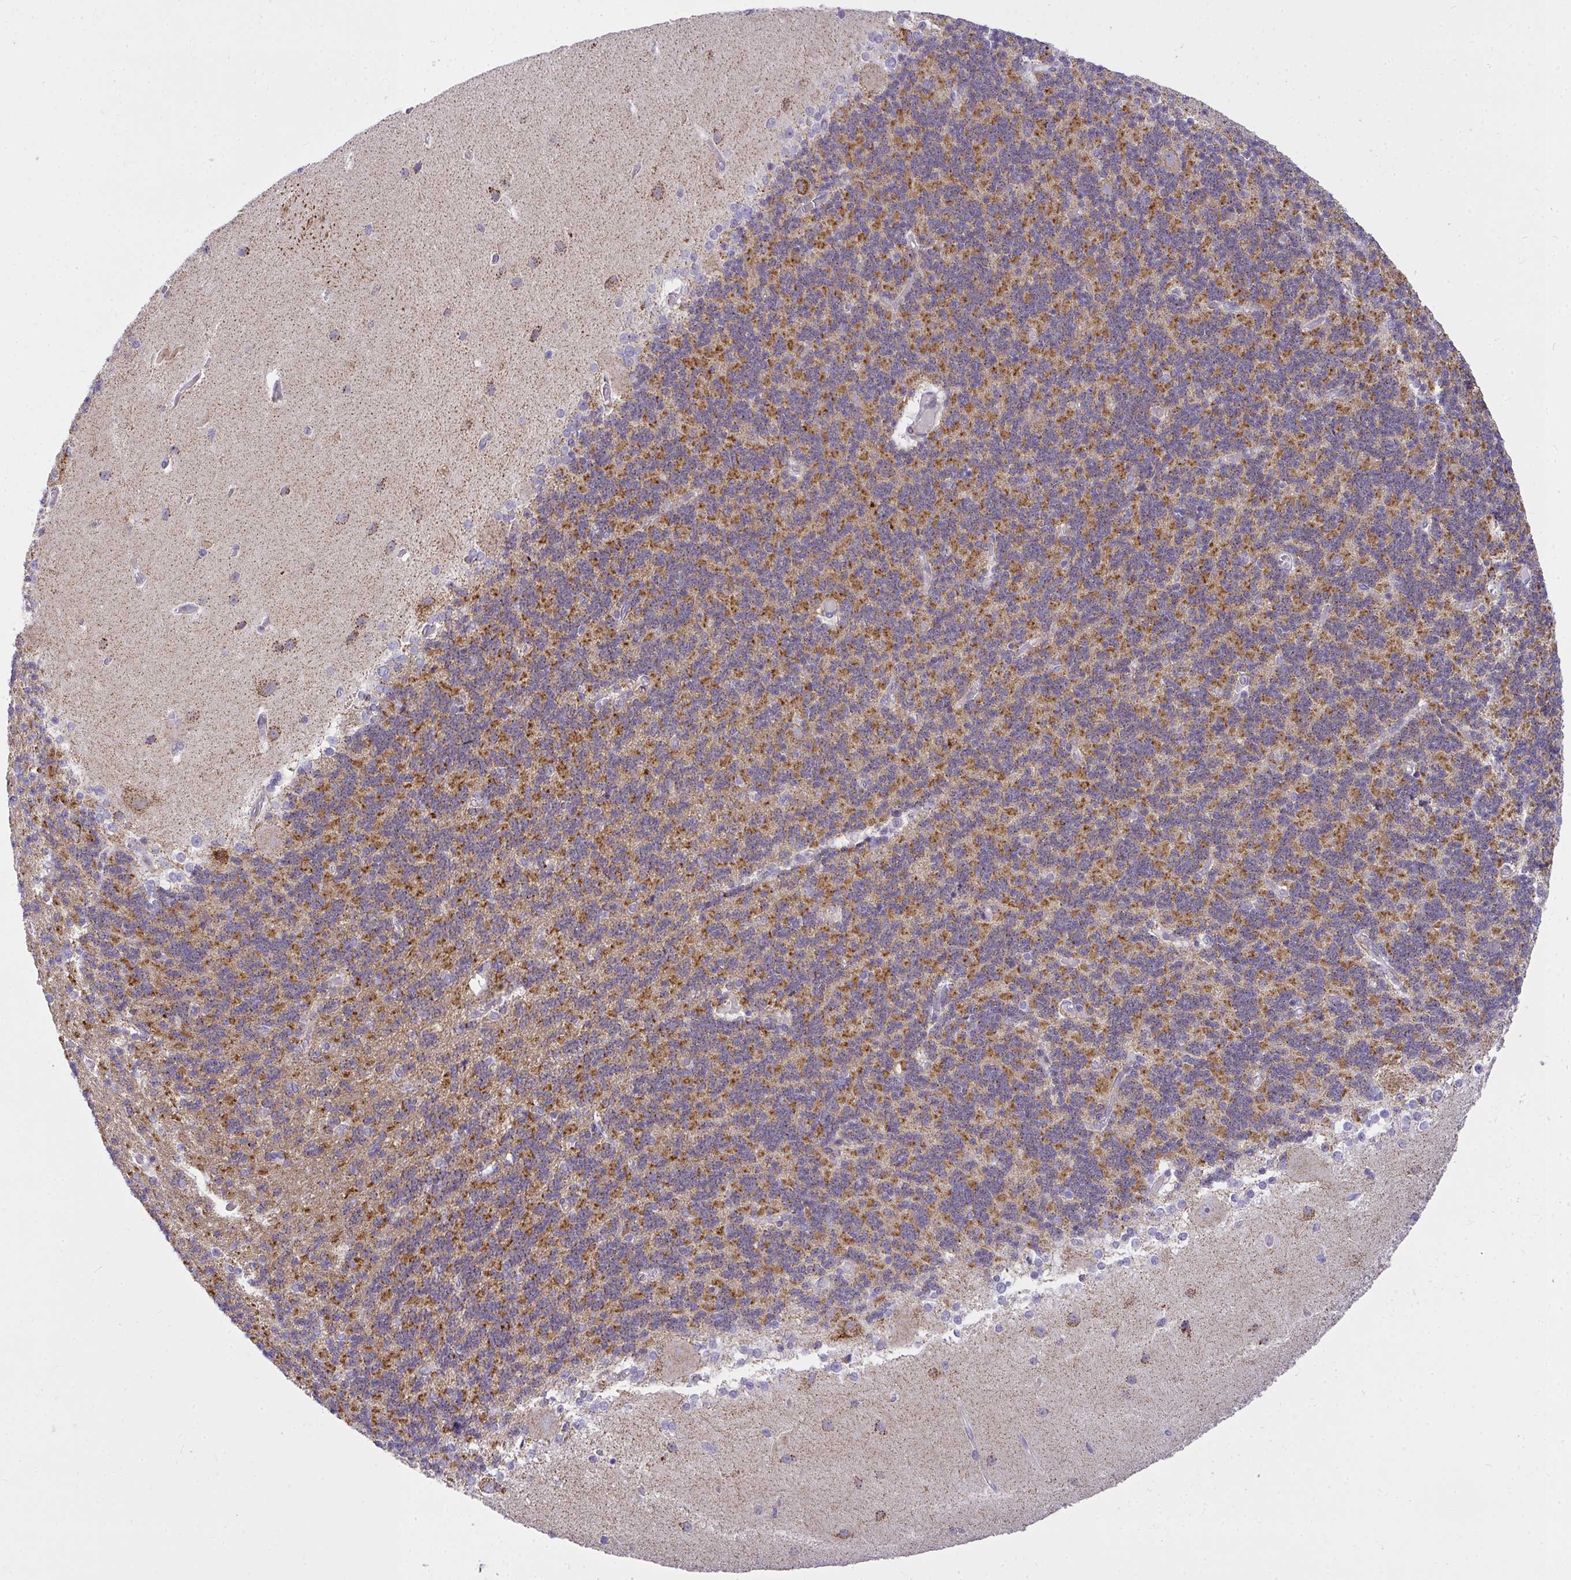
{"staining": {"intensity": "strong", "quantity": "25%-75%", "location": "cytoplasmic/membranous"}, "tissue": "cerebellum", "cell_type": "Cells in granular layer", "image_type": "normal", "snomed": [{"axis": "morphology", "description": "Normal tissue, NOS"}, {"axis": "topography", "description": "Cerebellum"}], "caption": "An immunohistochemistry (IHC) photomicrograph of benign tissue is shown. Protein staining in brown highlights strong cytoplasmic/membranous positivity in cerebellum within cells in granular layer.", "gene": "SRRM4", "patient": {"sex": "female", "age": 54}}